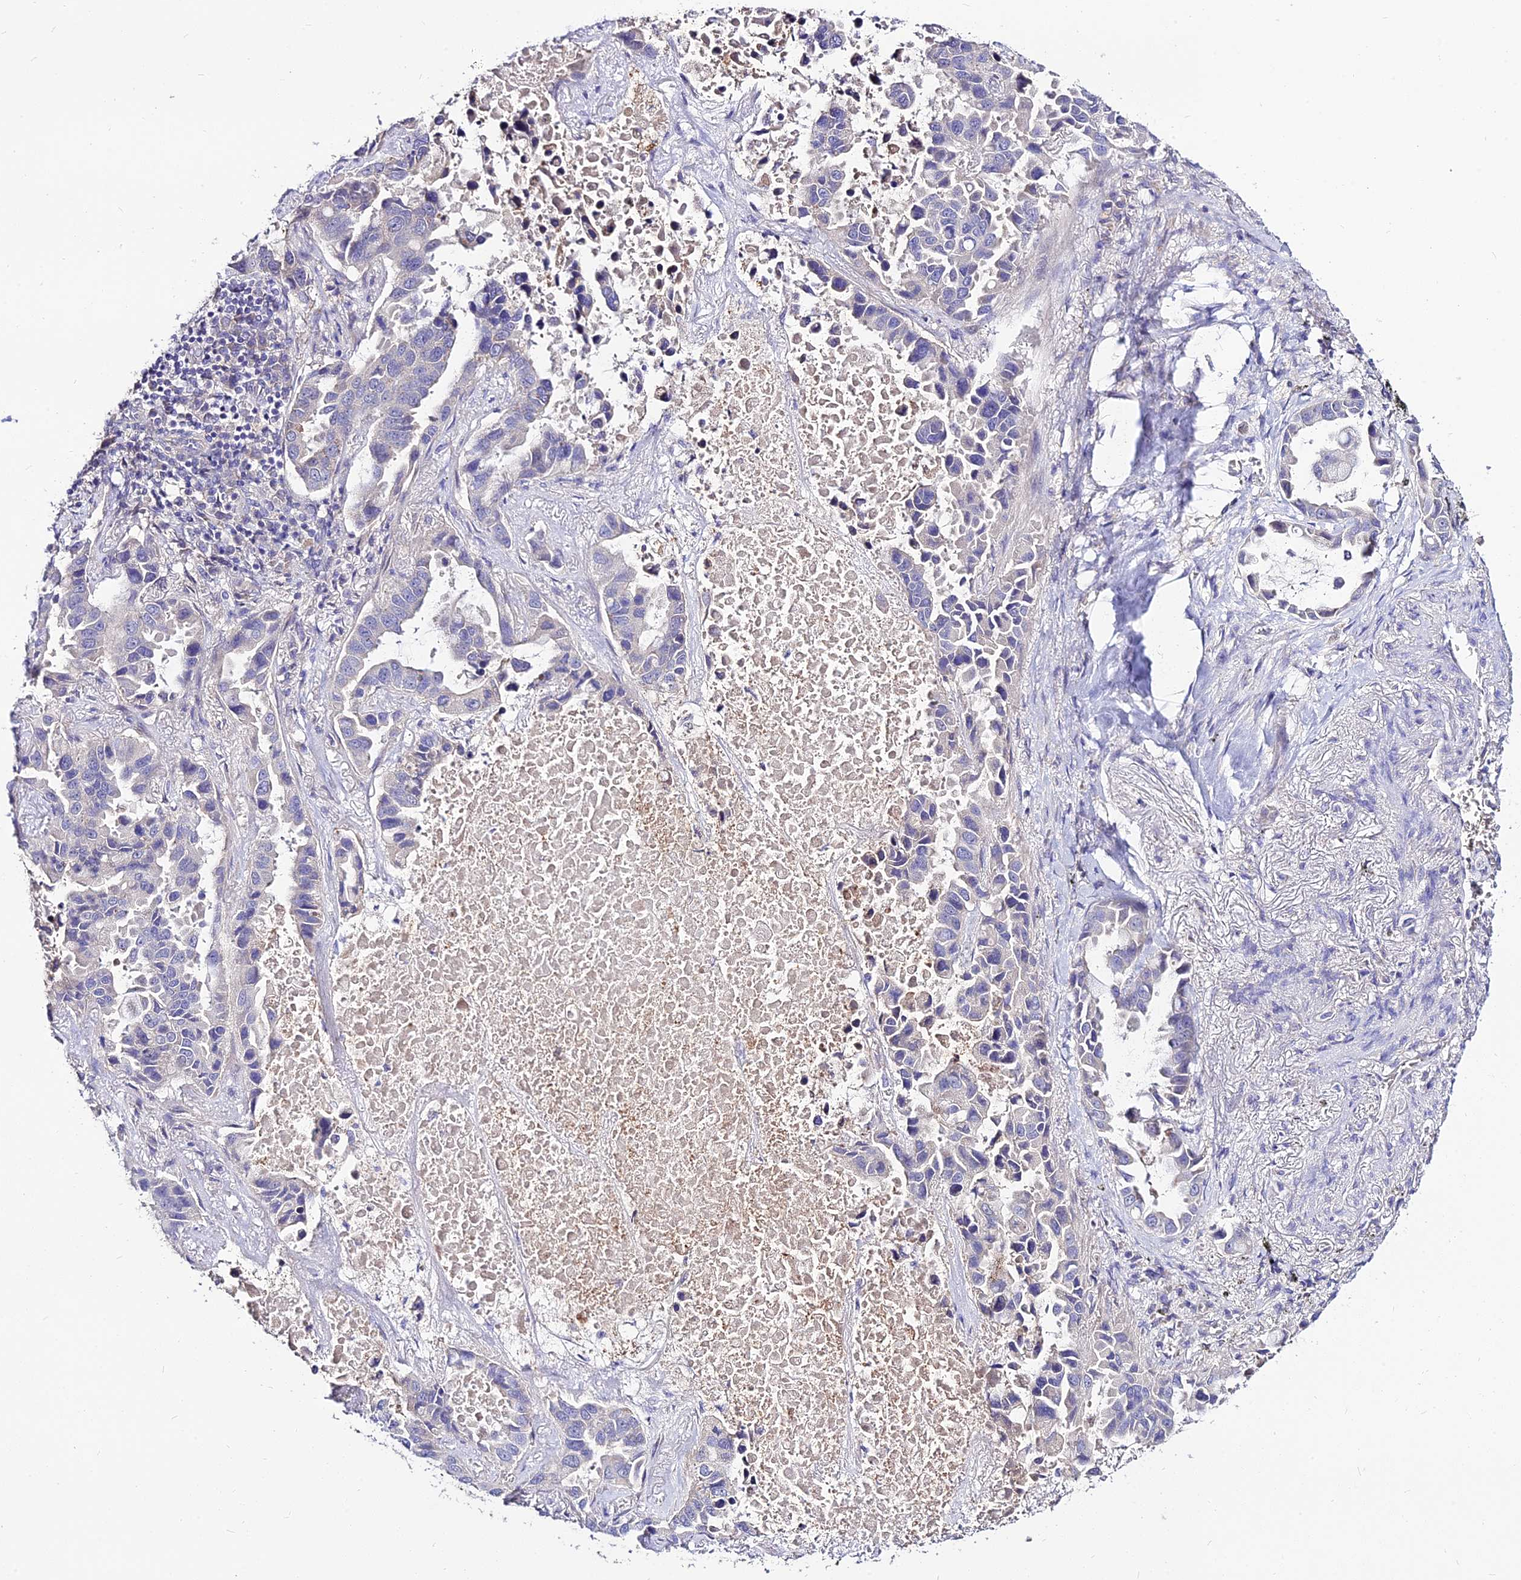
{"staining": {"intensity": "negative", "quantity": "none", "location": "none"}, "tissue": "lung cancer", "cell_type": "Tumor cells", "image_type": "cancer", "snomed": [{"axis": "morphology", "description": "Adenocarcinoma, NOS"}, {"axis": "topography", "description": "Lung"}], "caption": "This is a micrograph of IHC staining of lung cancer (adenocarcinoma), which shows no positivity in tumor cells. The staining is performed using DAB (3,3'-diaminobenzidine) brown chromogen with nuclei counter-stained in using hematoxylin.", "gene": "CZIB", "patient": {"sex": "male", "age": 64}}